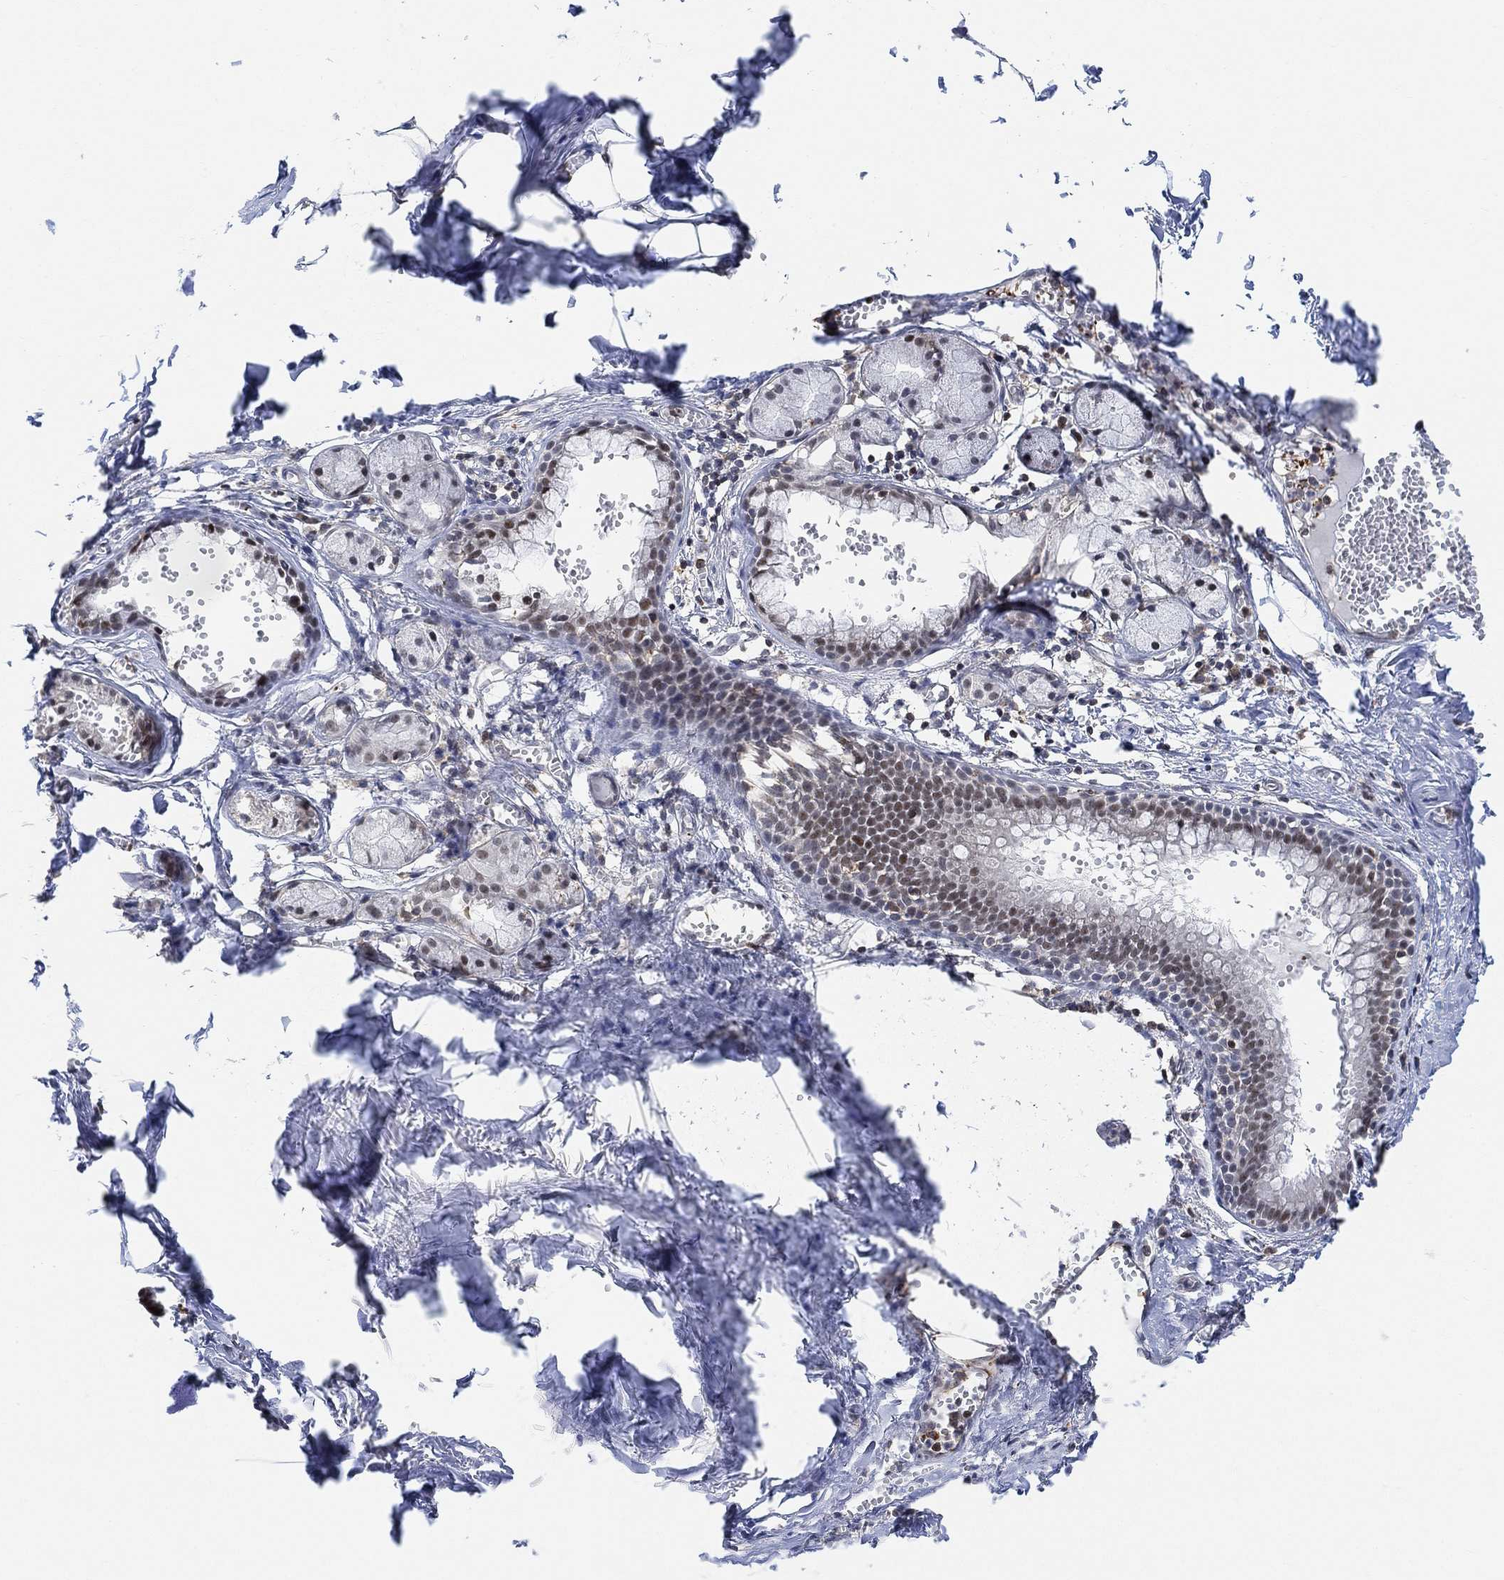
{"staining": {"intensity": "negative", "quantity": "none", "location": "none"}, "tissue": "soft tissue", "cell_type": "Chondrocytes", "image_type": "normal", "snomed": [{"axis": "morphology", "description": "Normal tissue, NOS"}, {"axis": "morphology", "description": "Squamous cell carcinoma, NOS"}, {"axis": "topography", "description": "Cartilage tissue"}, {"axis": "topography", "description": "Lung"}], "caption": "Immunohistochemical staining of benign human soft tissue displays no significant positivity in chondrocytes.", "gene": "PWWP2B", "patient": {"sex": "male", "age": 66}}